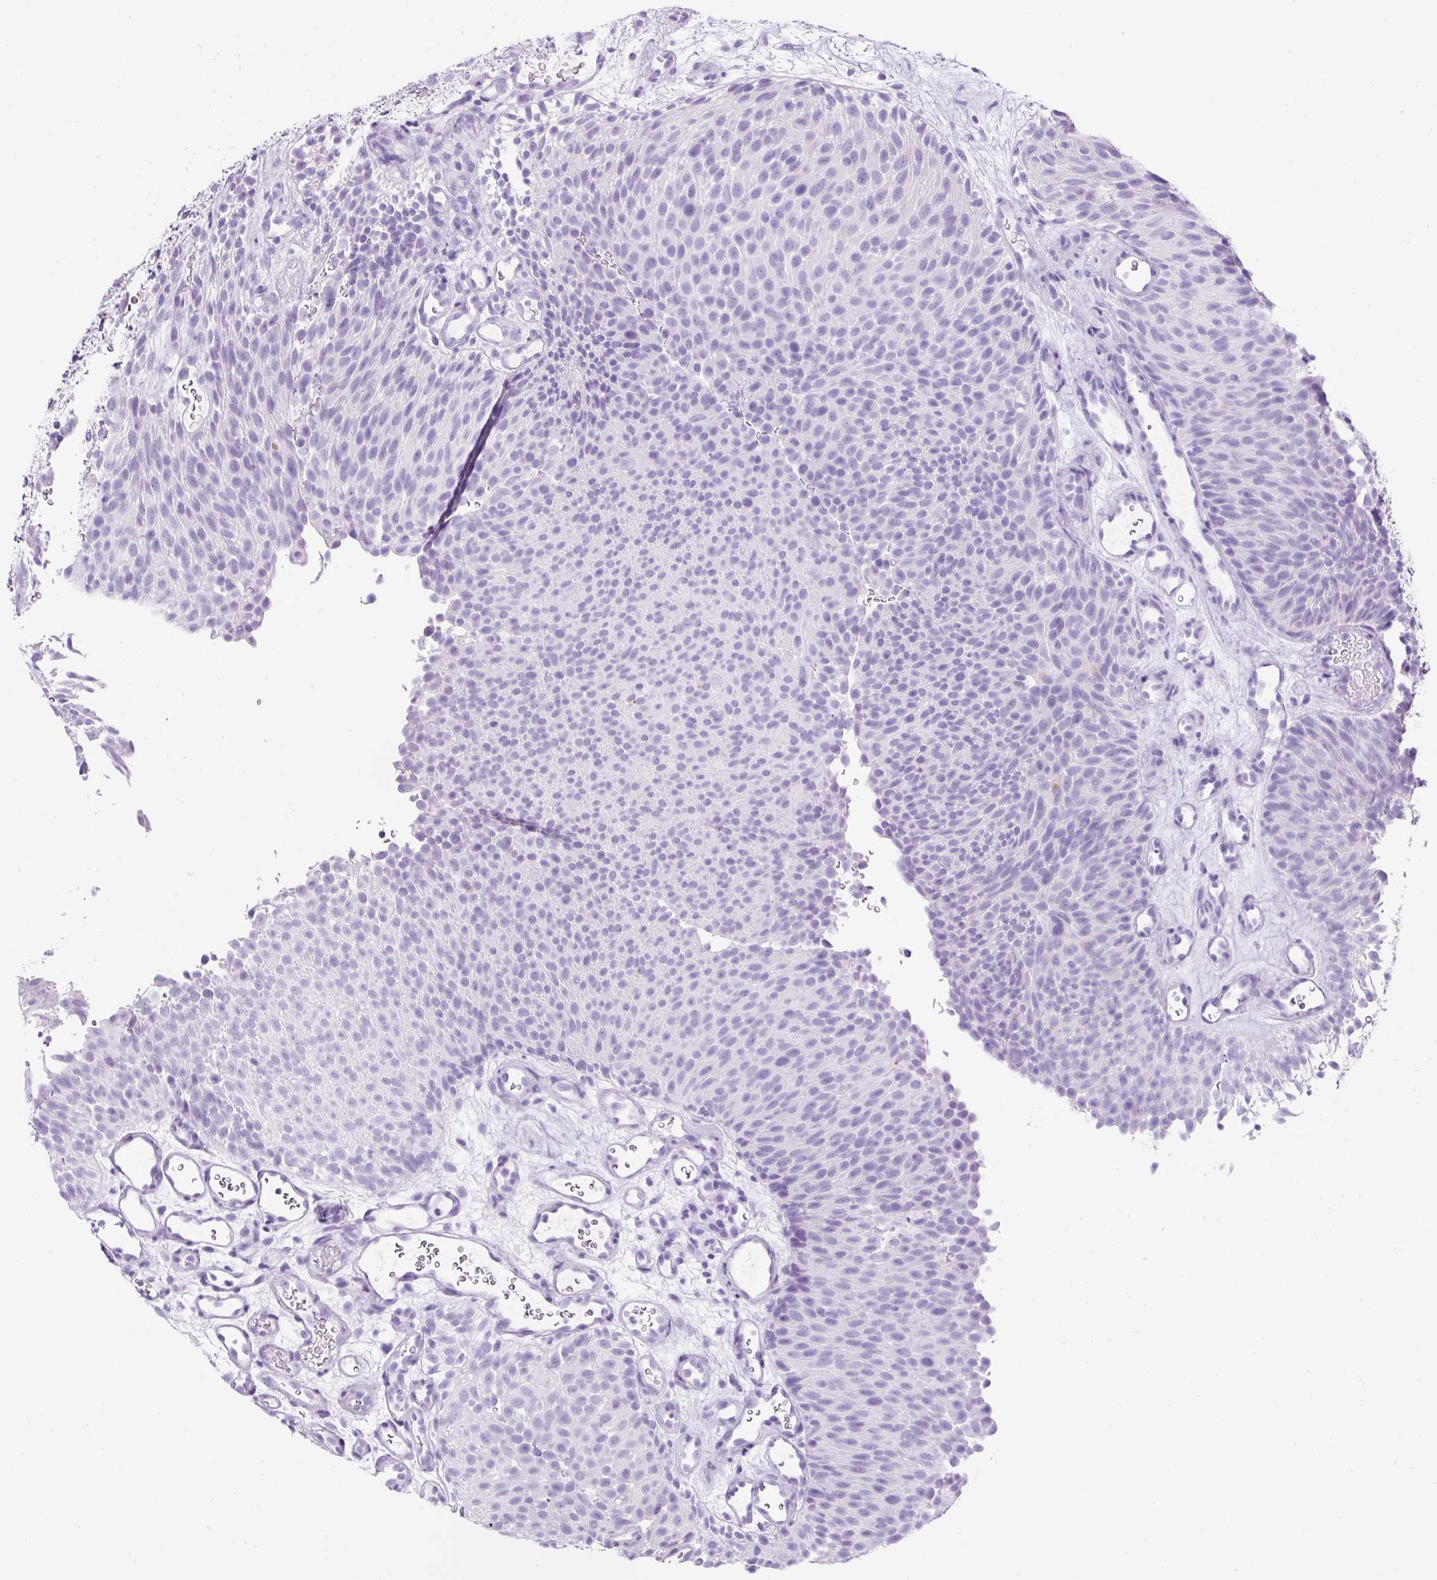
{"staining": {"intensity": "negative", "quantity": "none", "location": "none"}, "tissue": "urothelial cancer", "cell_type": "Tumor cells", "image_type": "cancer", "snomed": [{"axis": "morphology", "description": "Urothelial carcinoma, Low grade"}, {"axis": "topography", "description": "Urinary bladder"}], "caption": "Immunohistochemistry histopathology image of neoplastic tissue: human urothelial cancer stained with DAB shows no significant protein positivity in tumor cells.", "gene": "TMEM200B", "patient": {"sex": "male", "age": 78}}